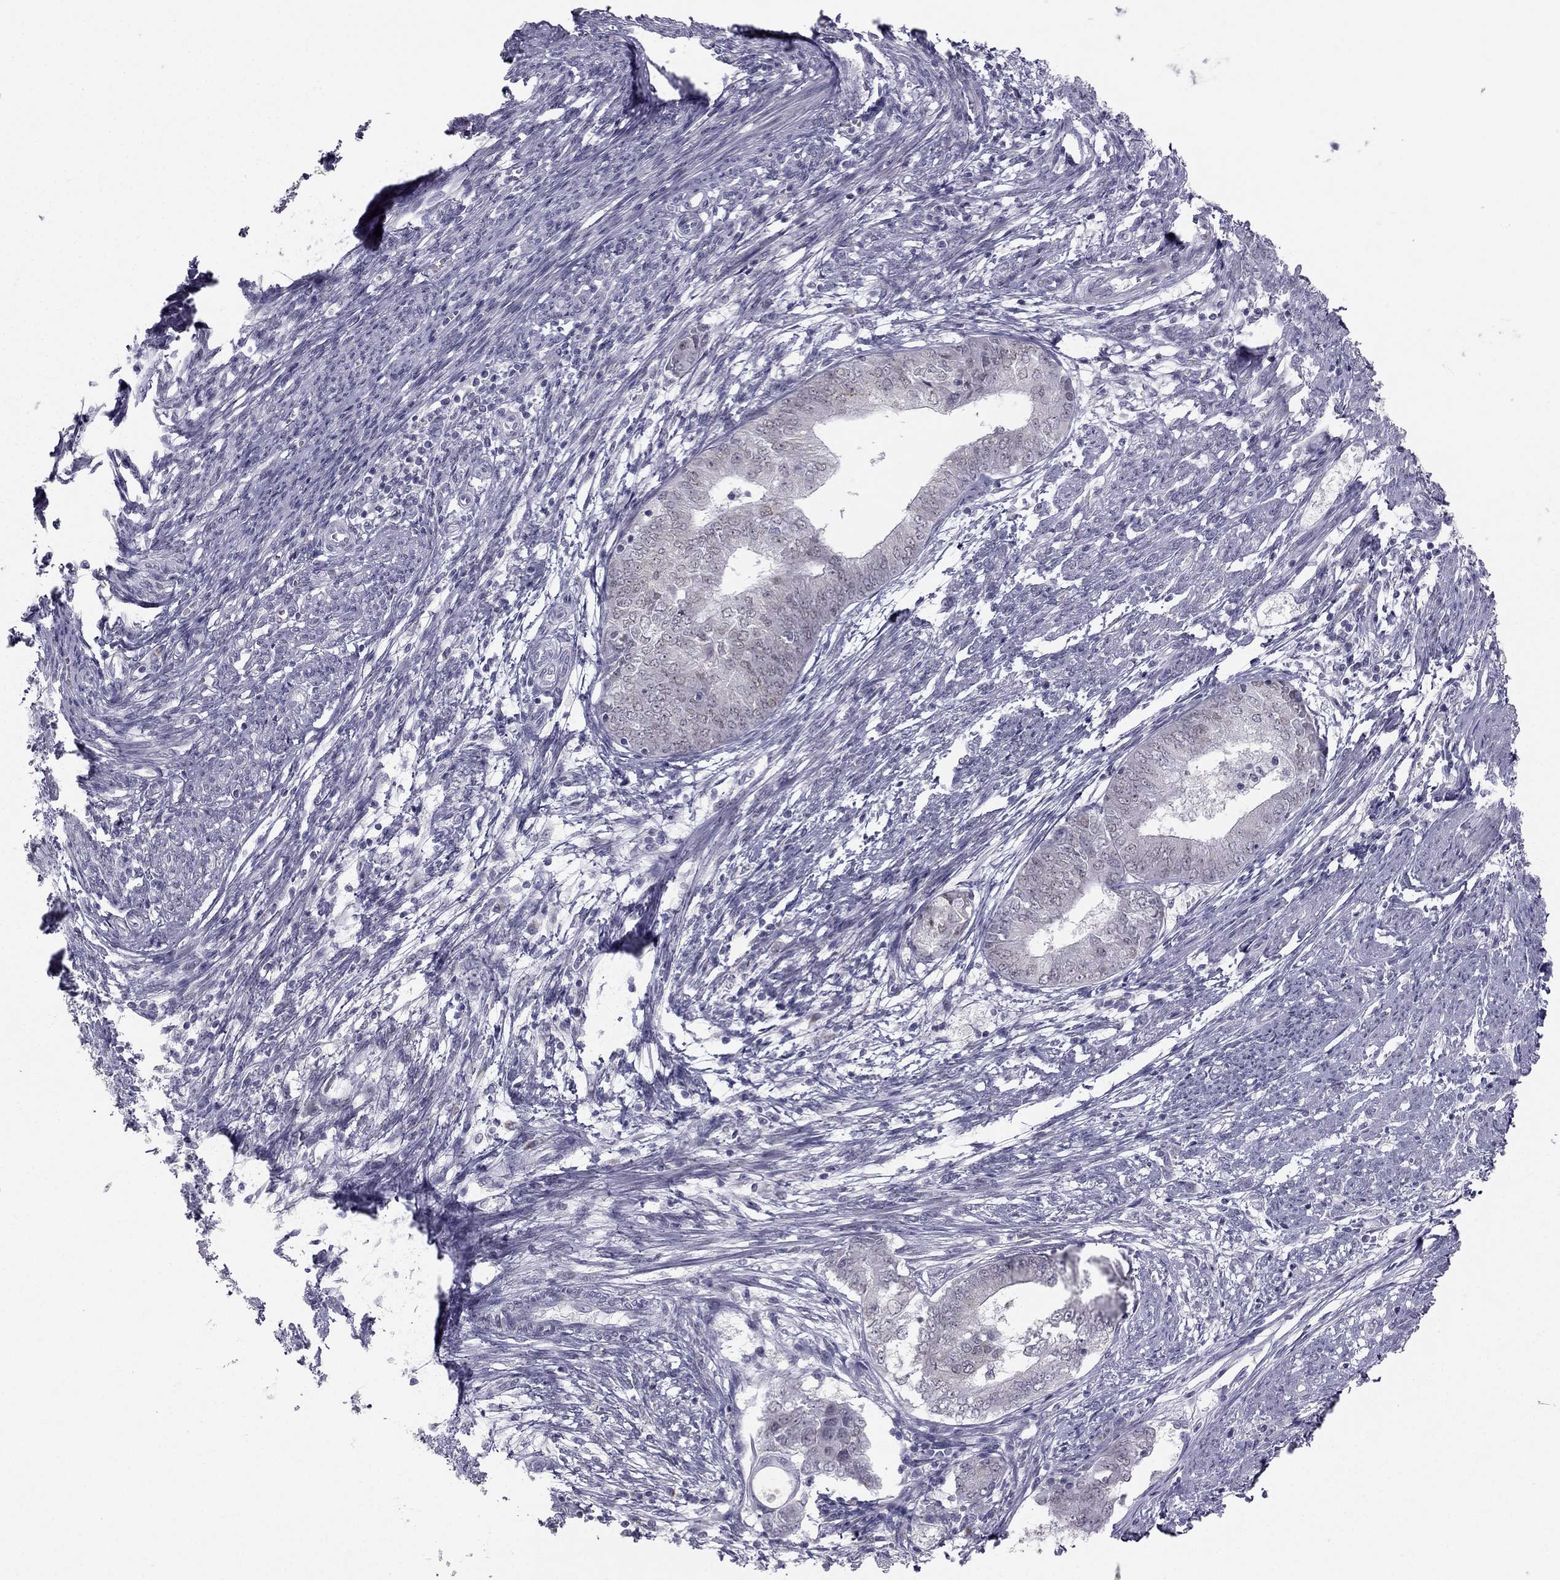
{"staining": {"intensity": "negative", "quantity": "none", "location": "none"}, "tissue": "endometrial cancer", "cell_type": "Tumor cells", "image_type": "cancer", "snomed": [{"axis": "morphology", "description": "Adenocarcinoma, NOS"}, {"axis": "topography", "description": "Endometrium"}], "caption": "The IHC micrograph has no significant positivity in tumor cells of endometrial cancer (adenocarcinoma) tissue.", "gene": "TRPS1", "patient": {"sex": "female", "age": 62}}